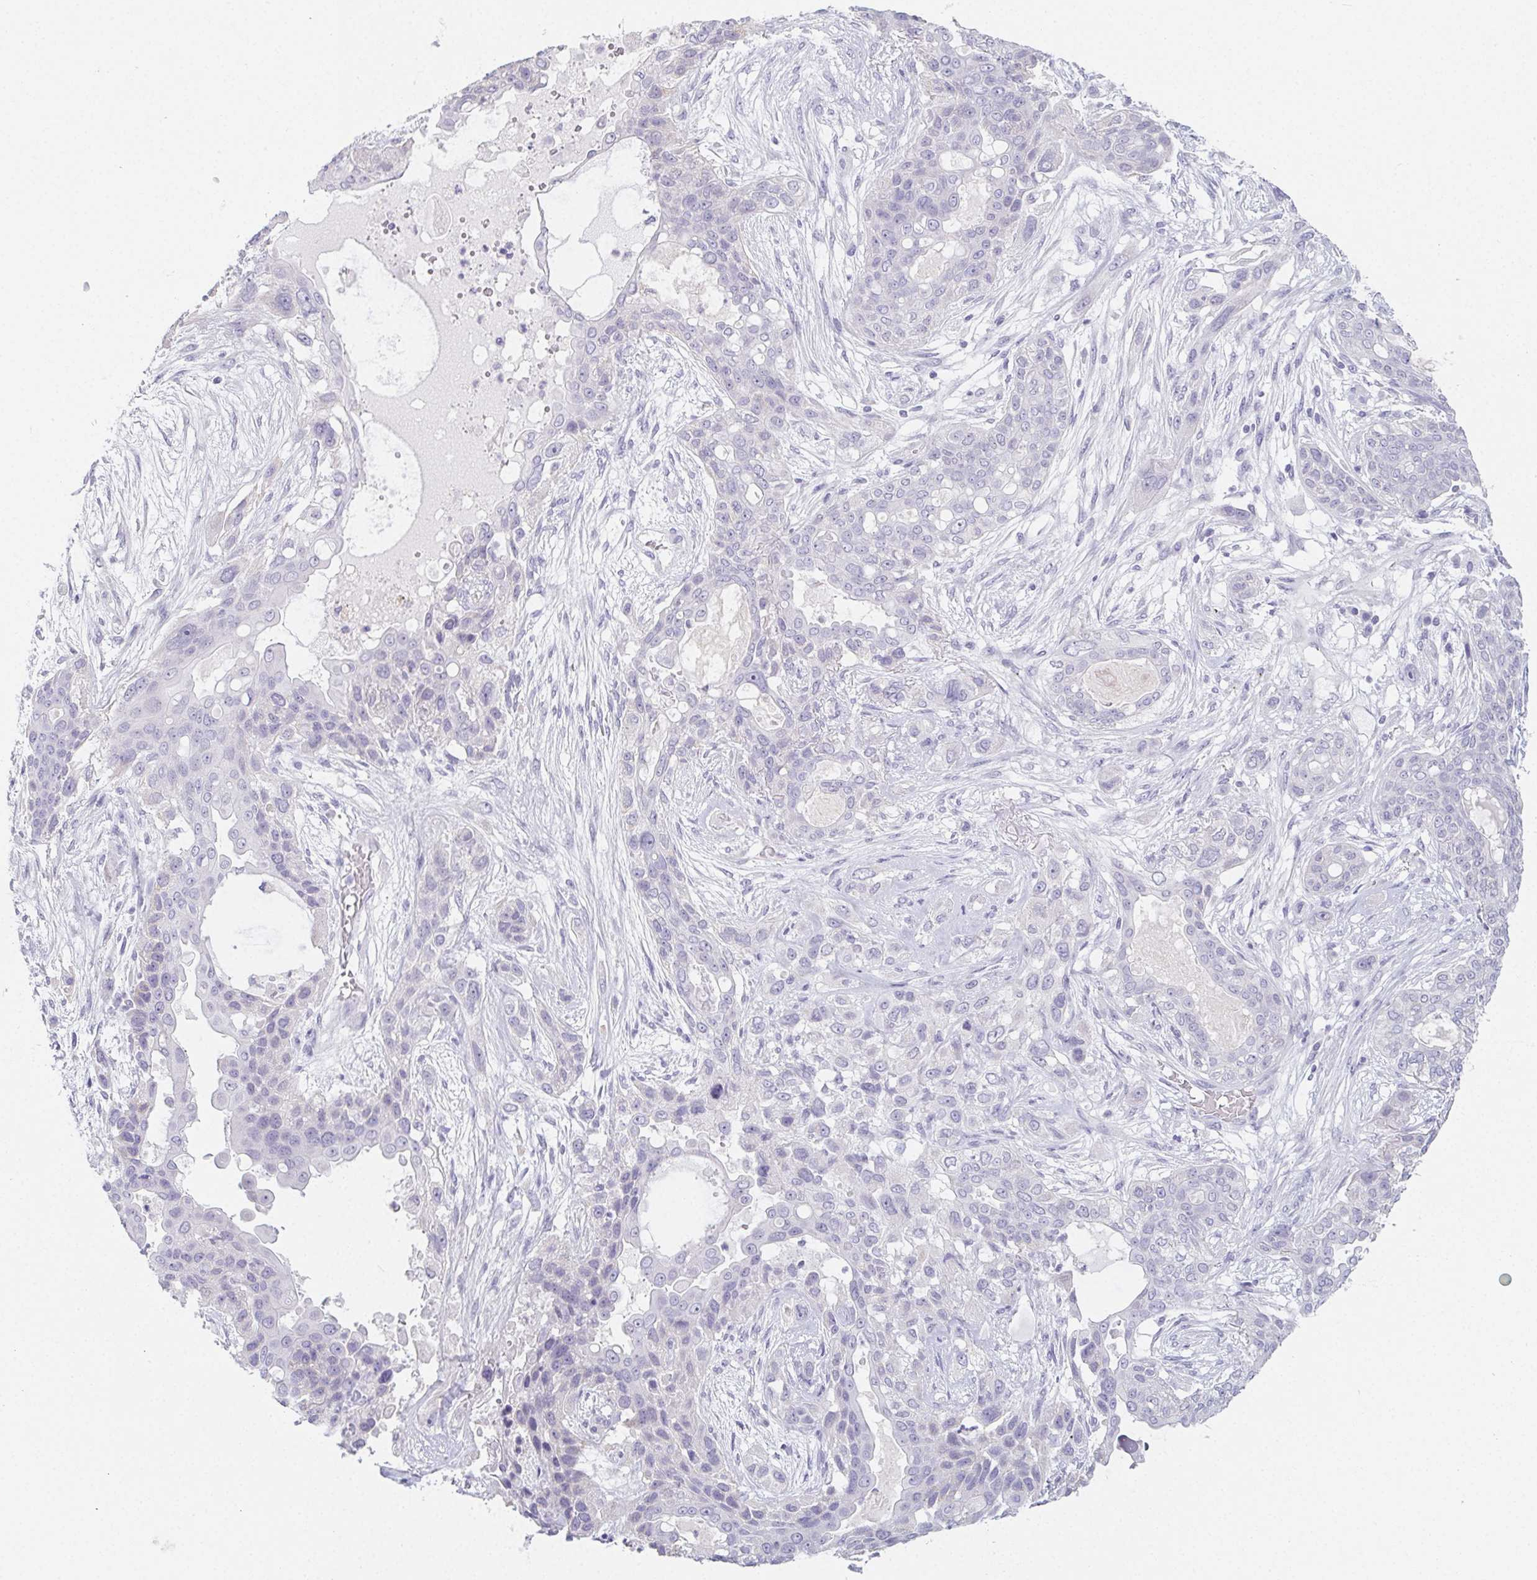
{"staining": {"intensity": "negative", "quantity": "none", "location": "none"}, "tissue": "lung cancer", "cell_type": "Tumor cells", "image_type": "cancer", "snomed": [{"axis": "morphology", "description": "Squamous cell carcinoma, NOS"}, {"axis": "topography", "description": "Lung"}], "caption": "A photomicrograph of lung cancer (squamous cell carcinoma) stained for a protein demonstrates no brown staining in tumor cells.", "gene": "GLIPR1L1", "patient": {"sex": "female", "age": 70}}